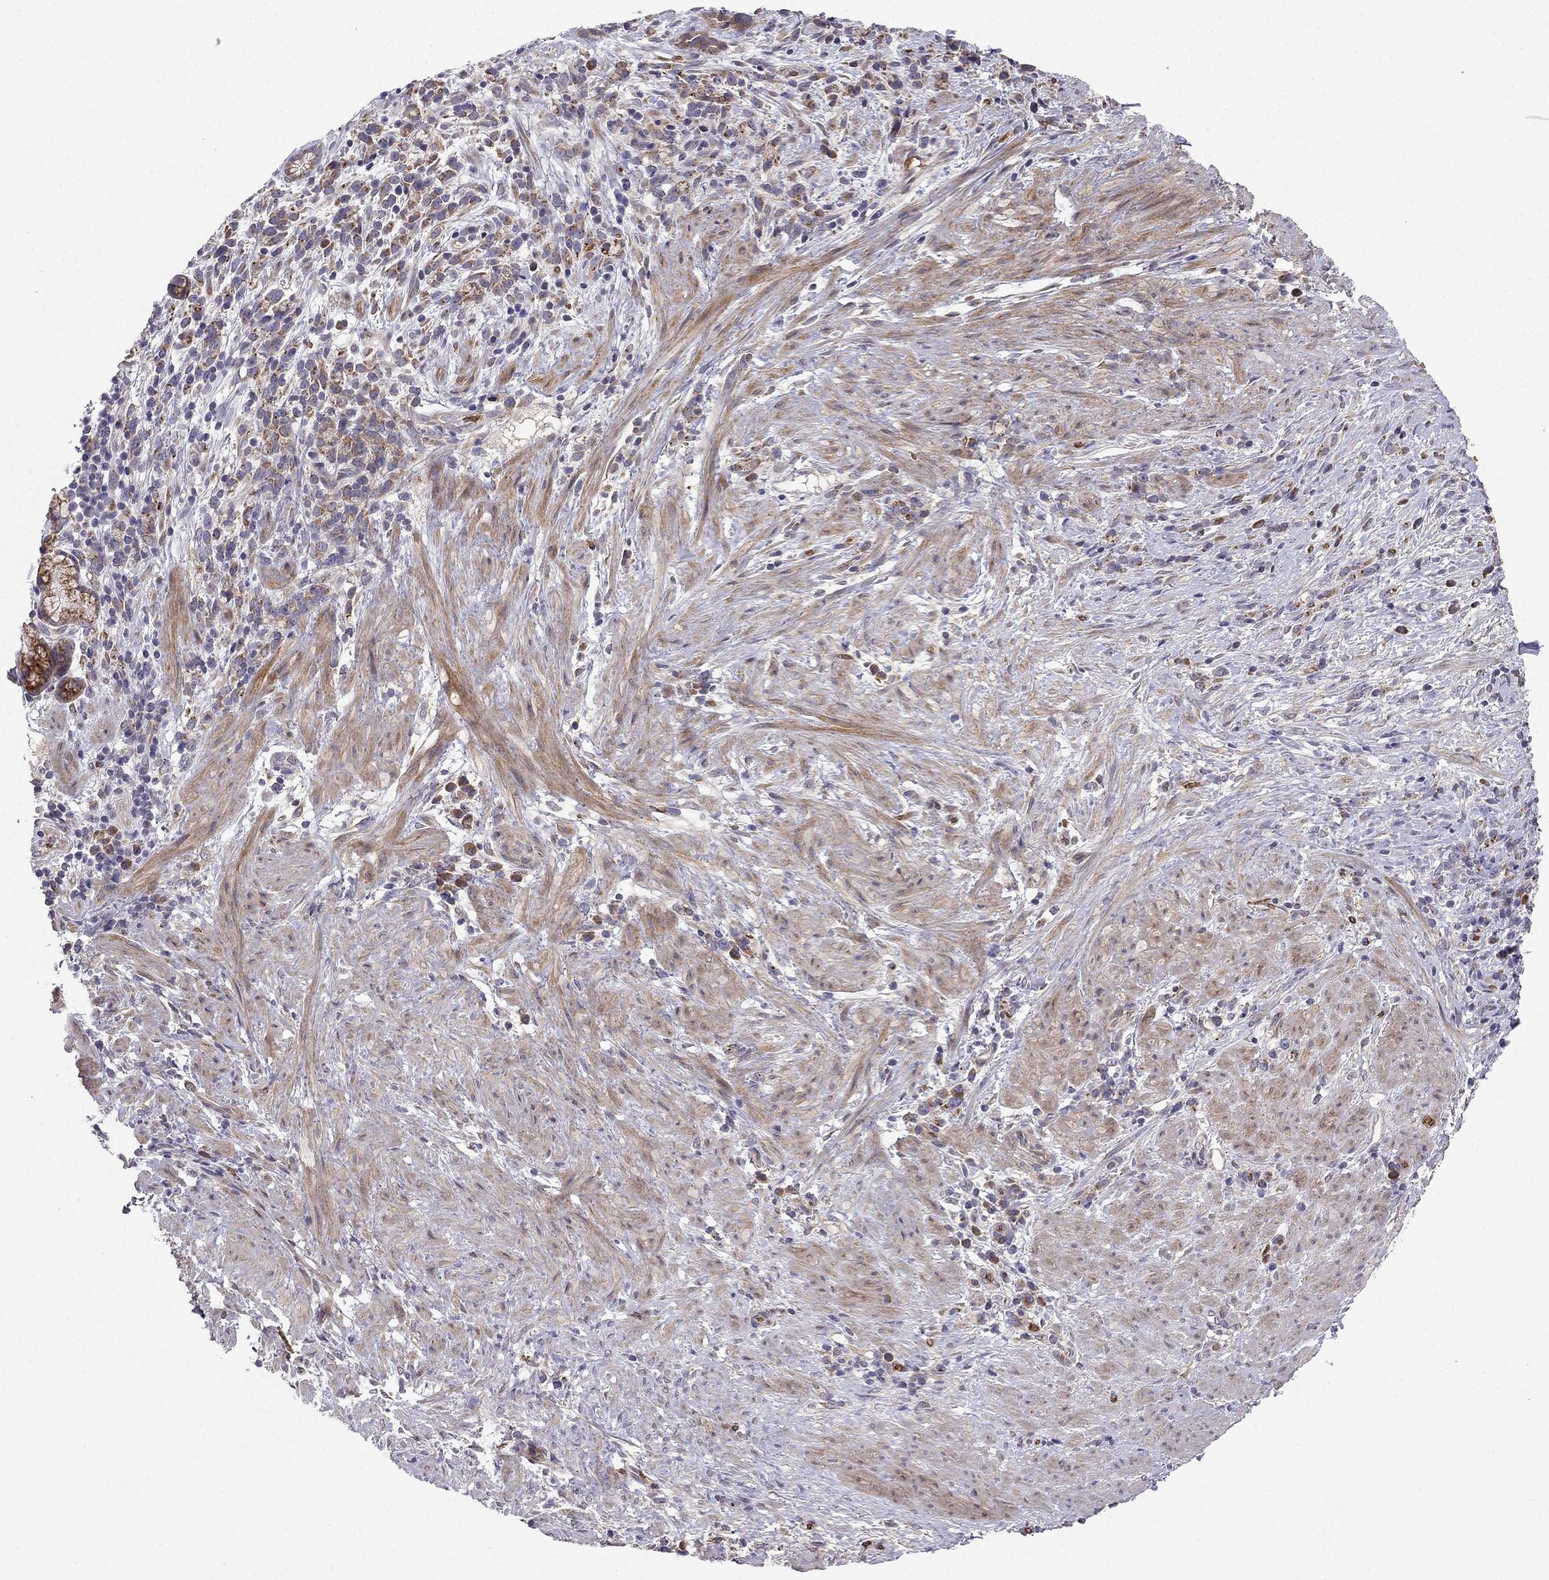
{"staining": {"intensity": "moderate", "quantity": "<25%", "location": "cytoplasmic/membranous"}, "tissue": "stomach cancer", "cell_type": "Tumor cells", "image_type": "cancer", "snomed": [{"axis": "morphology", "description": "Adenocarcinoma, NOS"}, {"axis": "topography", "description": "Stomach"}], "caption": "Immunohistochemical staining of human stomach adenocarcinoma demonstrates moderate cytoplasmic/membranous protein expression in about <25% of tumor cells.", "gene": "B4GALT7", "patient": {"sex": "female", "age": 57}}